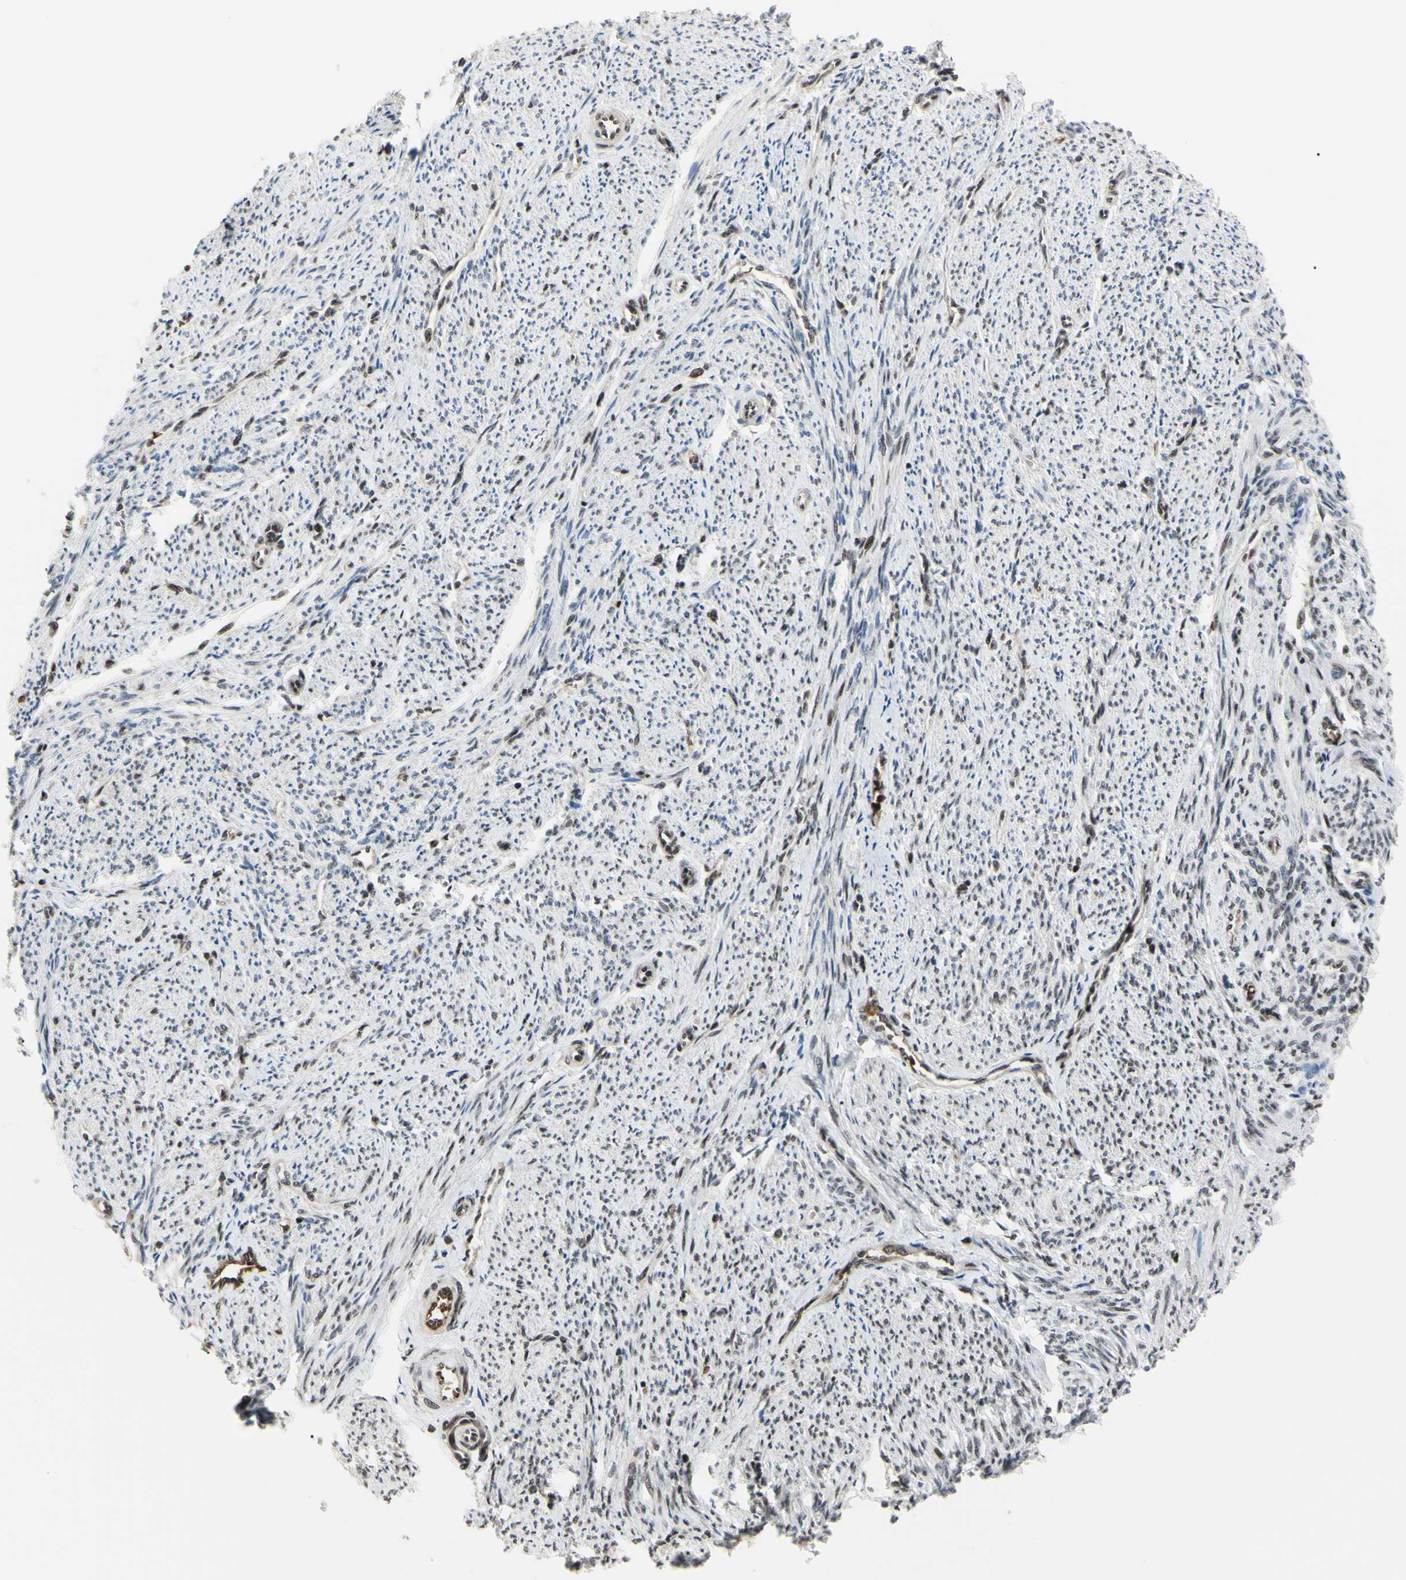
{"staining": {"intensity": "weak", "quantity": "25%-75%", "location": "cytoplasmic/membranous,nuclear"}, "tissue": "smooth muscle", "cell_type": "Smooth muscle cells", "image_type": "normal", "snomed": [{"axis": "morphology", "description": "Normal tissue, NOS"}, {"axis": "topography", "description": "Smooth muscle"}], "caption": "Protein expression analysis of normal human smooth muscle reveals weak cytoplasmic/membranous,nuclear expression in about 25%-75% of smooth muscle cells. (brown staining indicates protein expression, while blue staining denotes nuclei).", "gene": "THAP12", "patient": {"sex": "female", "age": 65}}